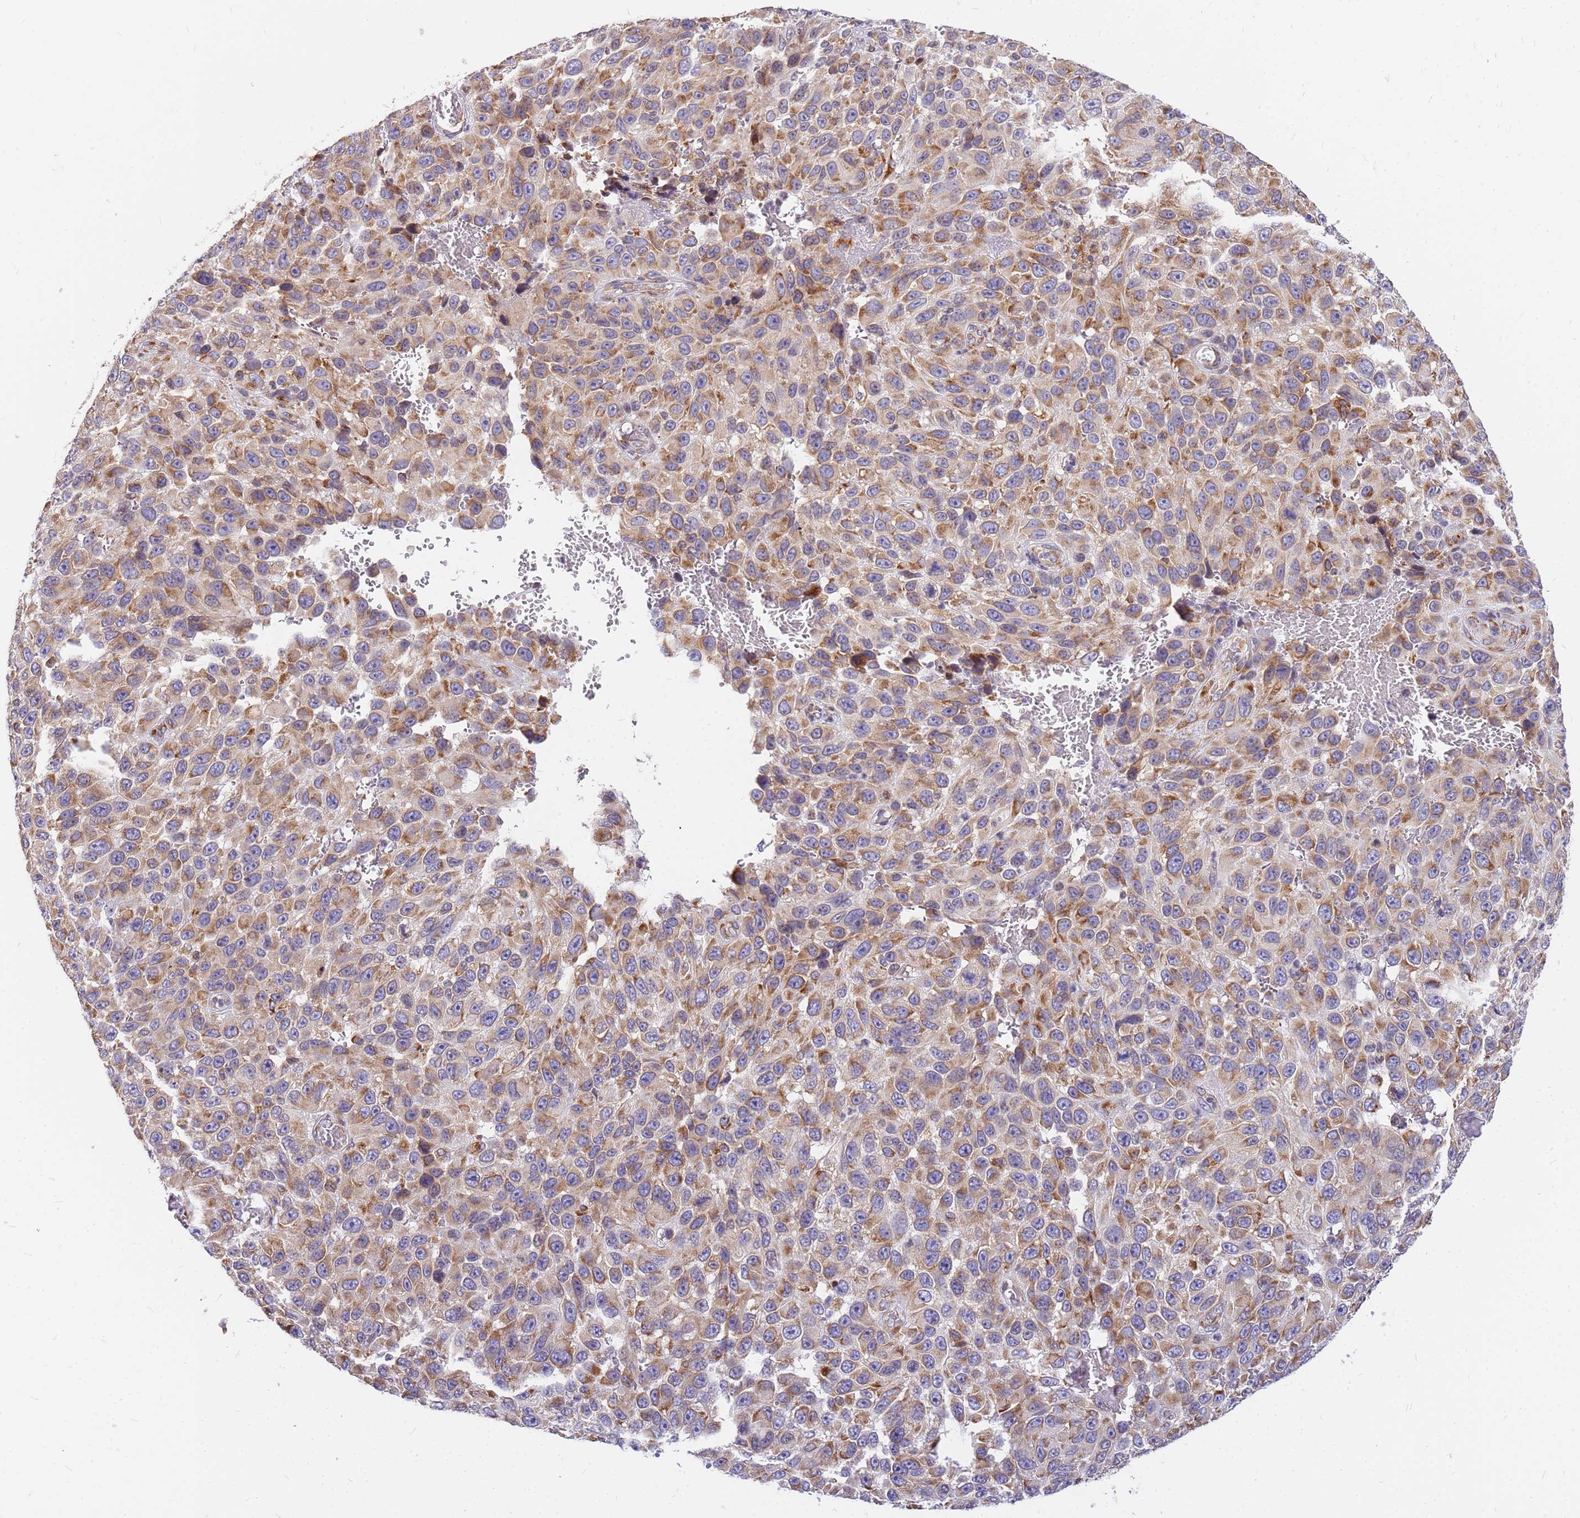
{"staining": {"intensity": "moderate", "quantity": ">75%", "location": "cytoplasmic/membranous"}, "tissue": "melanoma", "cell_type": "Tumor cells", "image_type": "cancer", "snomed": [{"axis": "morphology", "description": "Malignant melanoma, NOS"}, {"axis": "topography", "description": "Skin"}], "caption": "This image displays immunohistochemistry staining of melanoma, with medium moderate cytoplasmic/membranous staining in approximately >75% of tumor cells.", "gene": "SSR4", "patient": {"sex": "female", "age": 96}}